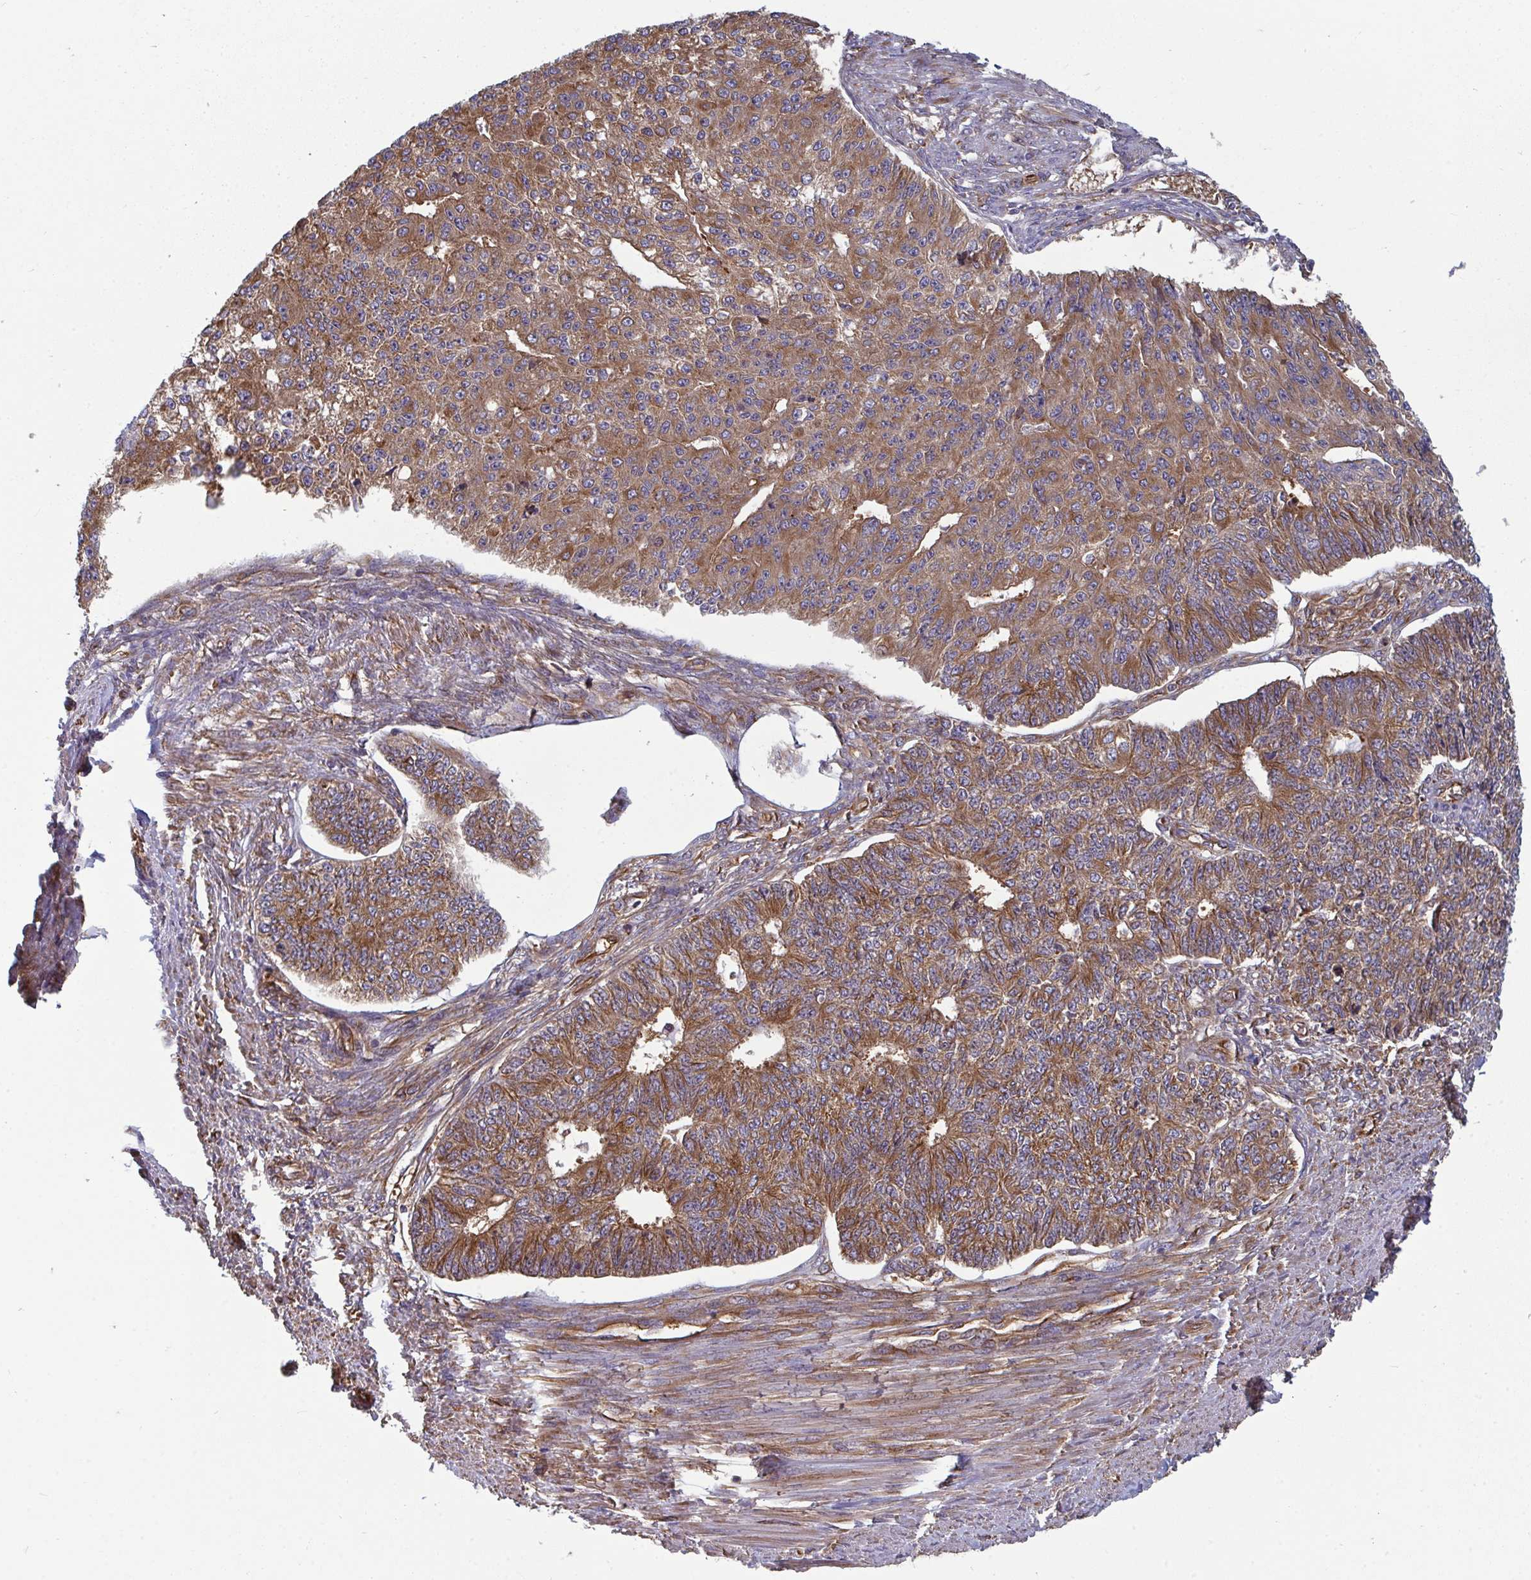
{"staining": {"intensity": "moderate", "quantity": ">75%", "location": "cytoplasmic/membranous"}, "tissue": "endometrial cancer", "cell_type": "Tumor cells", "image_type": "cancer", "snomed": [{"axis": "morphology", "description": "Adenocarcinoma, NOS"}, {"axis": "topography", "description": "Endometrium"}], "caption": "Moderate cytoplasmic/membranous protein positivity is identified in approximately >75% of tumor cells in endometrial cancer (adenocarcinoma).", "gene": "DYNC1I2", "patient": {"sex": "female", "age": 32}}